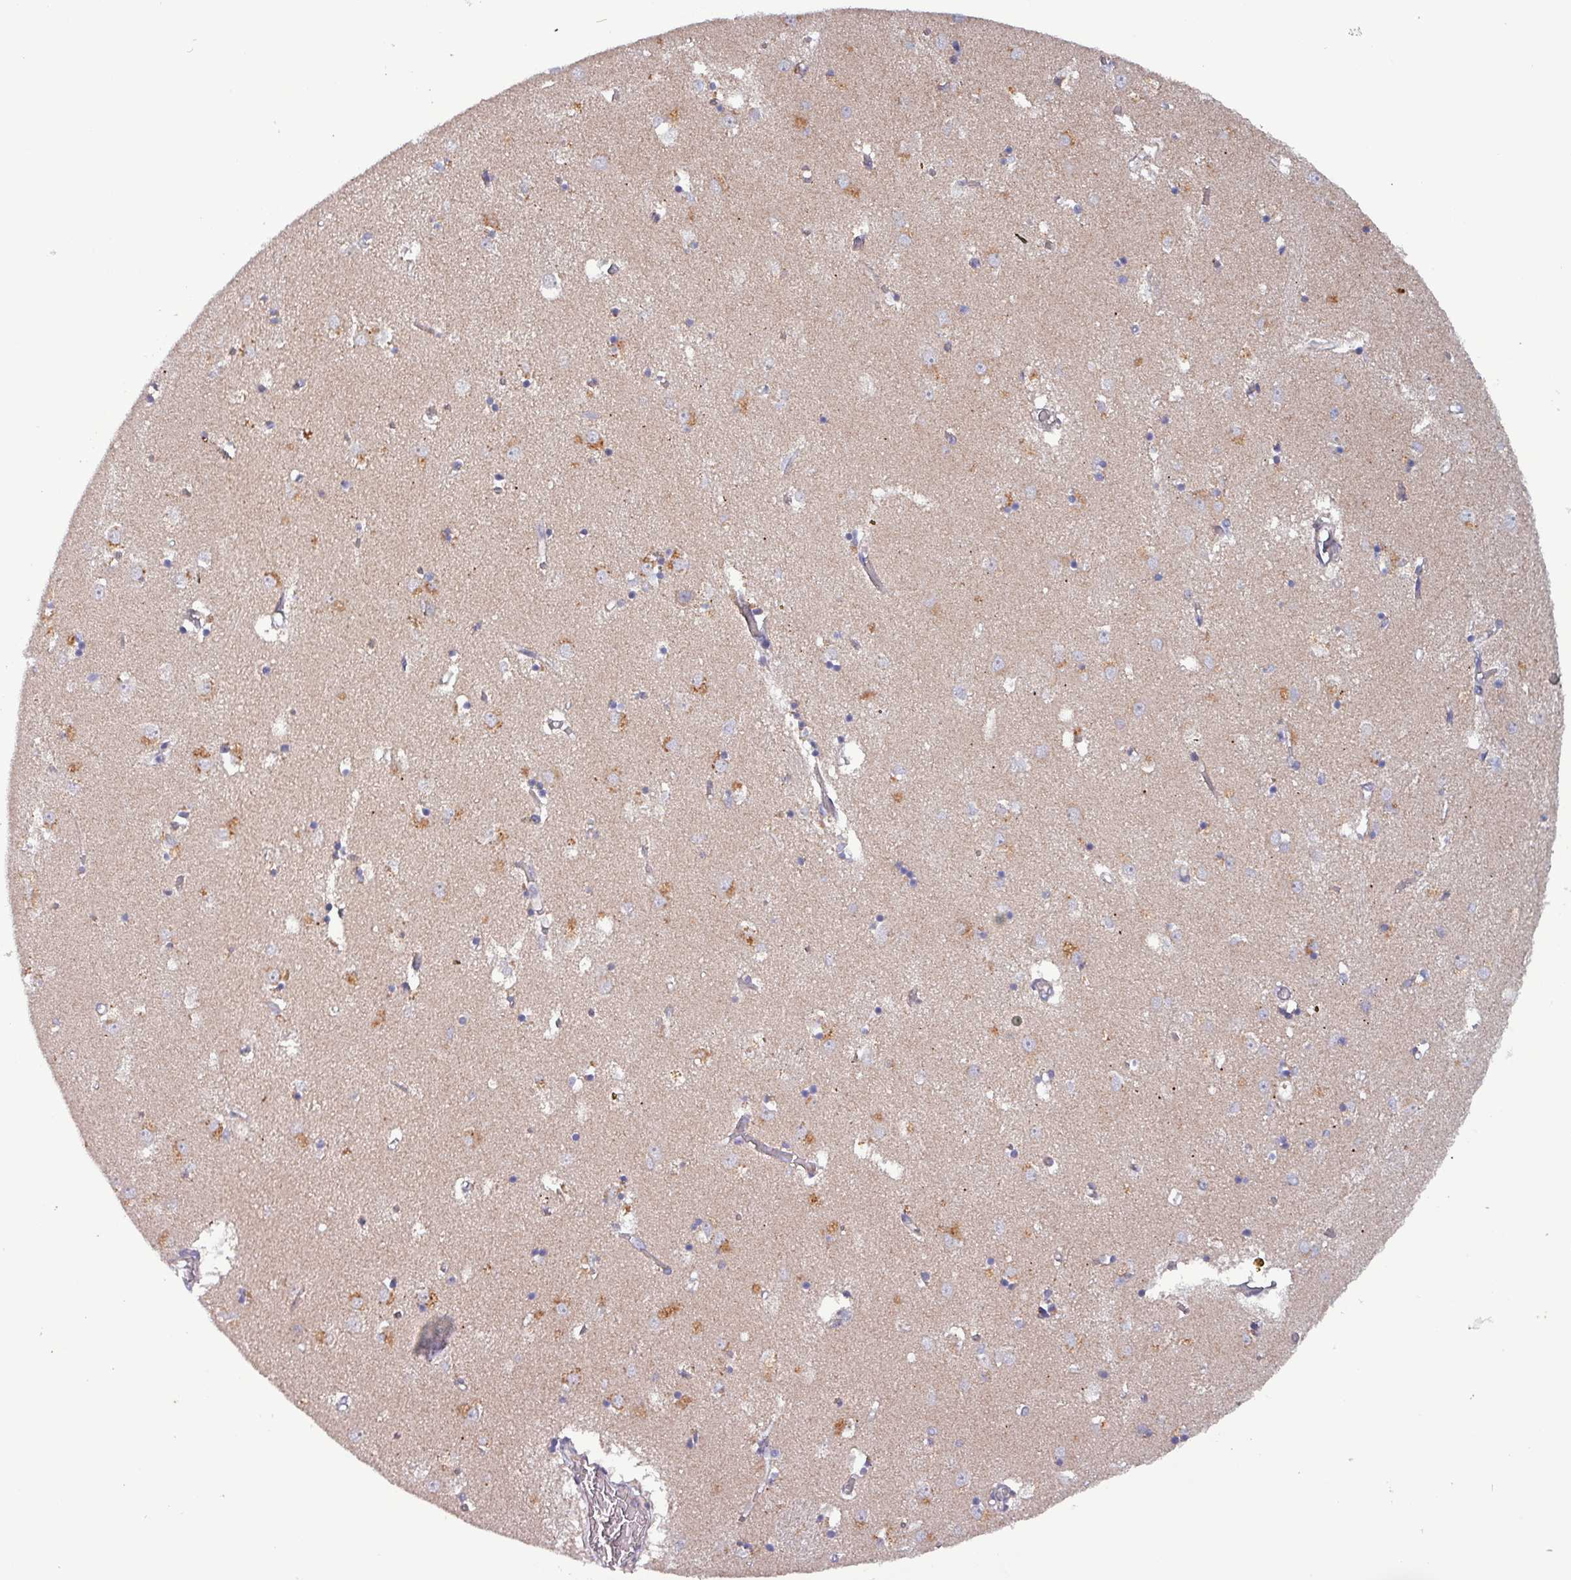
{"staining": {"intensity": "negative", "quantity": "none", "location": "none"}, "tissue": "caudate", "cell_type": "Glial cells", "image_type": "normal", "snomed": [{"axis": "morphology", "description": "Normal tissue, NOS"}, {"axis": "topography", "description": "Lateral ventricle wall"}], "caption": "A high-resolution image shows immunohistochemistry staining of unremarkable caudate, which exhibits no significant staining in glial cells. (Immunohistochemistry, brightfield microscopy, high magnification).", "gene": "ZNF322", "patient": {"sex": "male", "age": 70}}